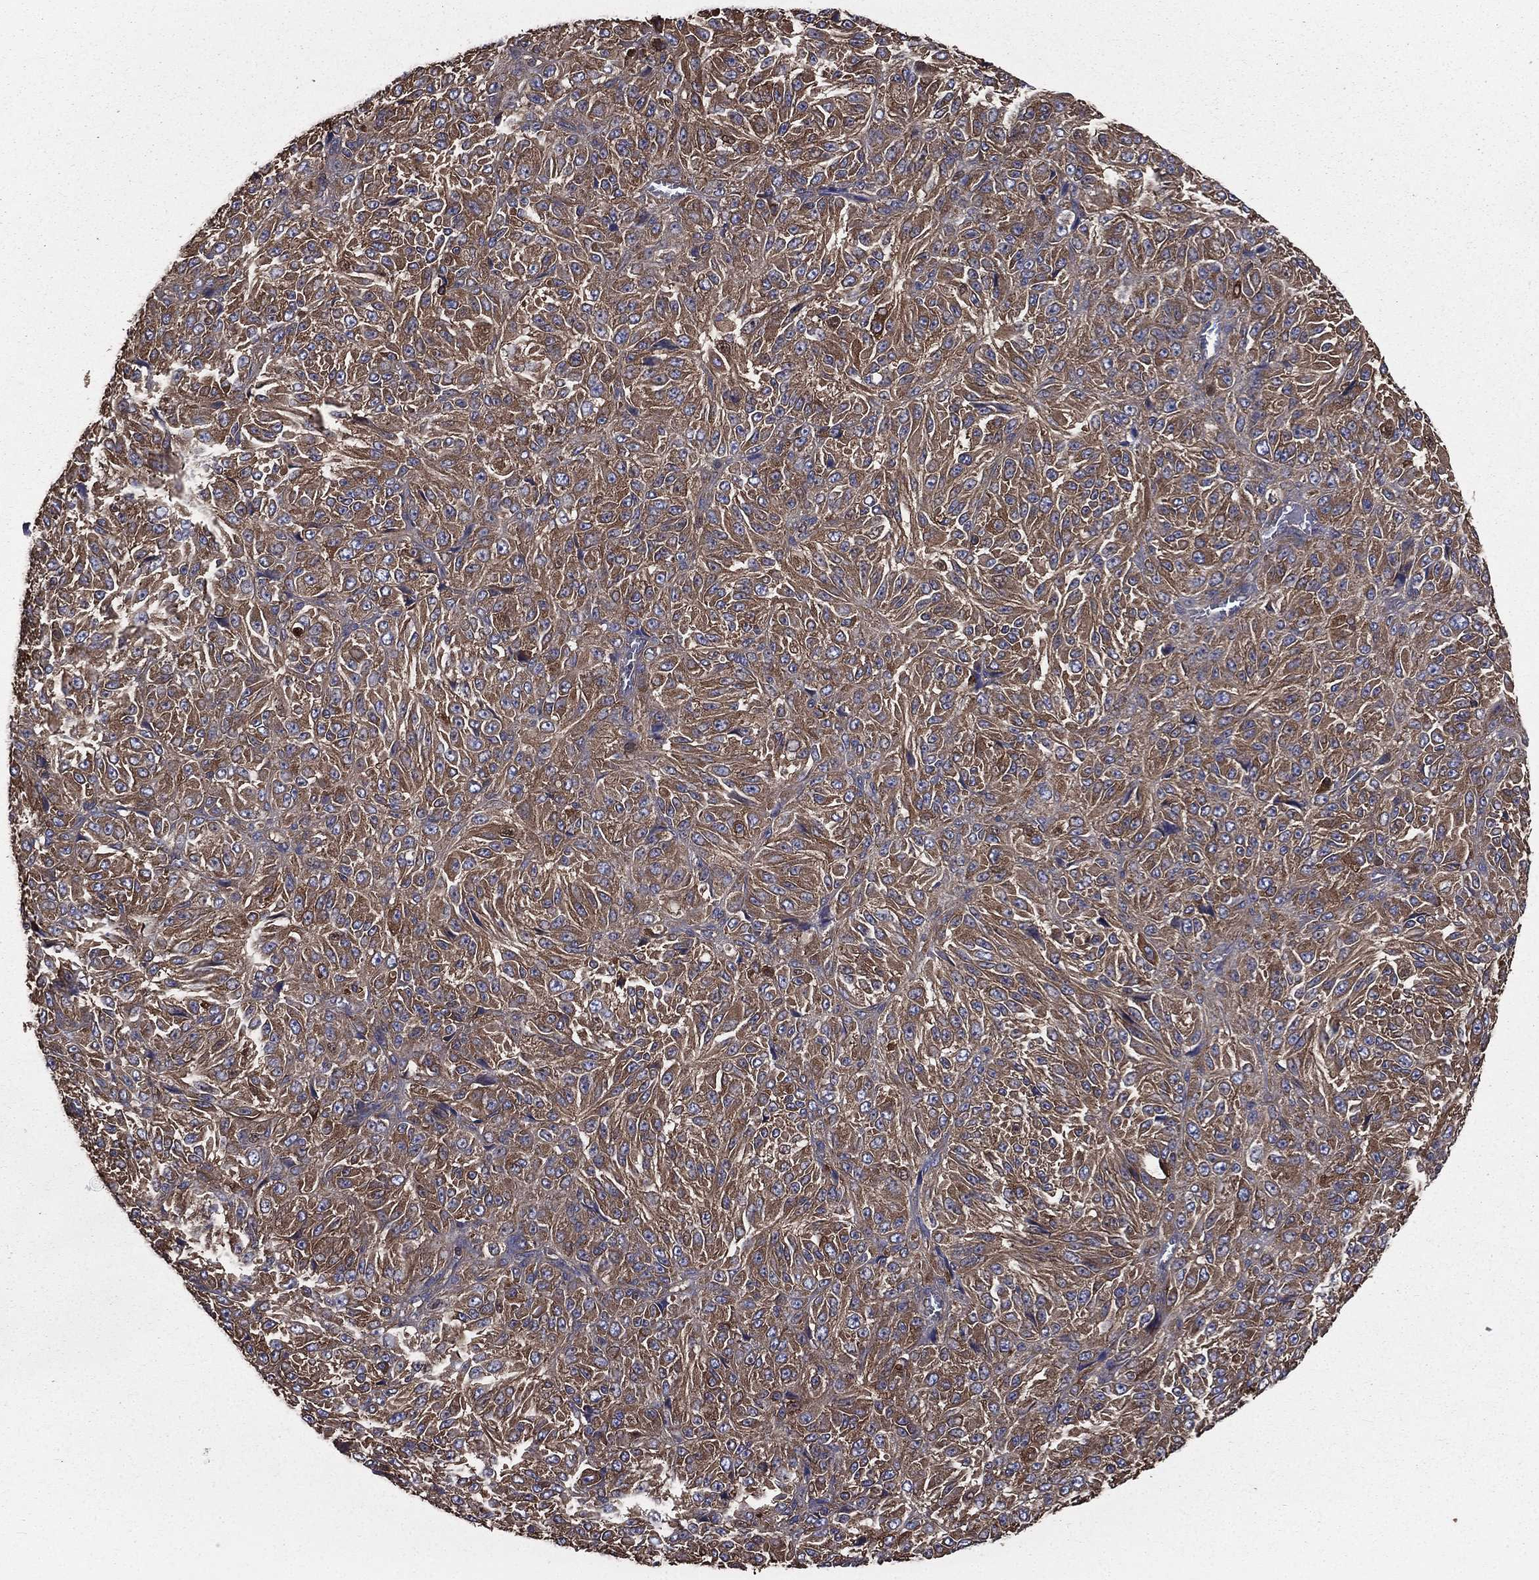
{"staining": {"intensity": "strong", "quantity": ">75%", "location": "cytoplasmic/membranous"}, "tissue": "melanoma", "cell_type": "Tumor cells", "image_type": "cancer", "snomed": [{"axis": "morphology", "description": "Malignant melanoma, Metastatic site"}, {"axis": "topography", "description": "Brain"}], "caption": "There is high levels of strong cytoplasmic/membranous positivity in tumor cells of melanoma, as demonstrated by immunohistochemical staining (brown color).", "gene": "SARS1", "patient": {"sex": "female", "age": 56}}